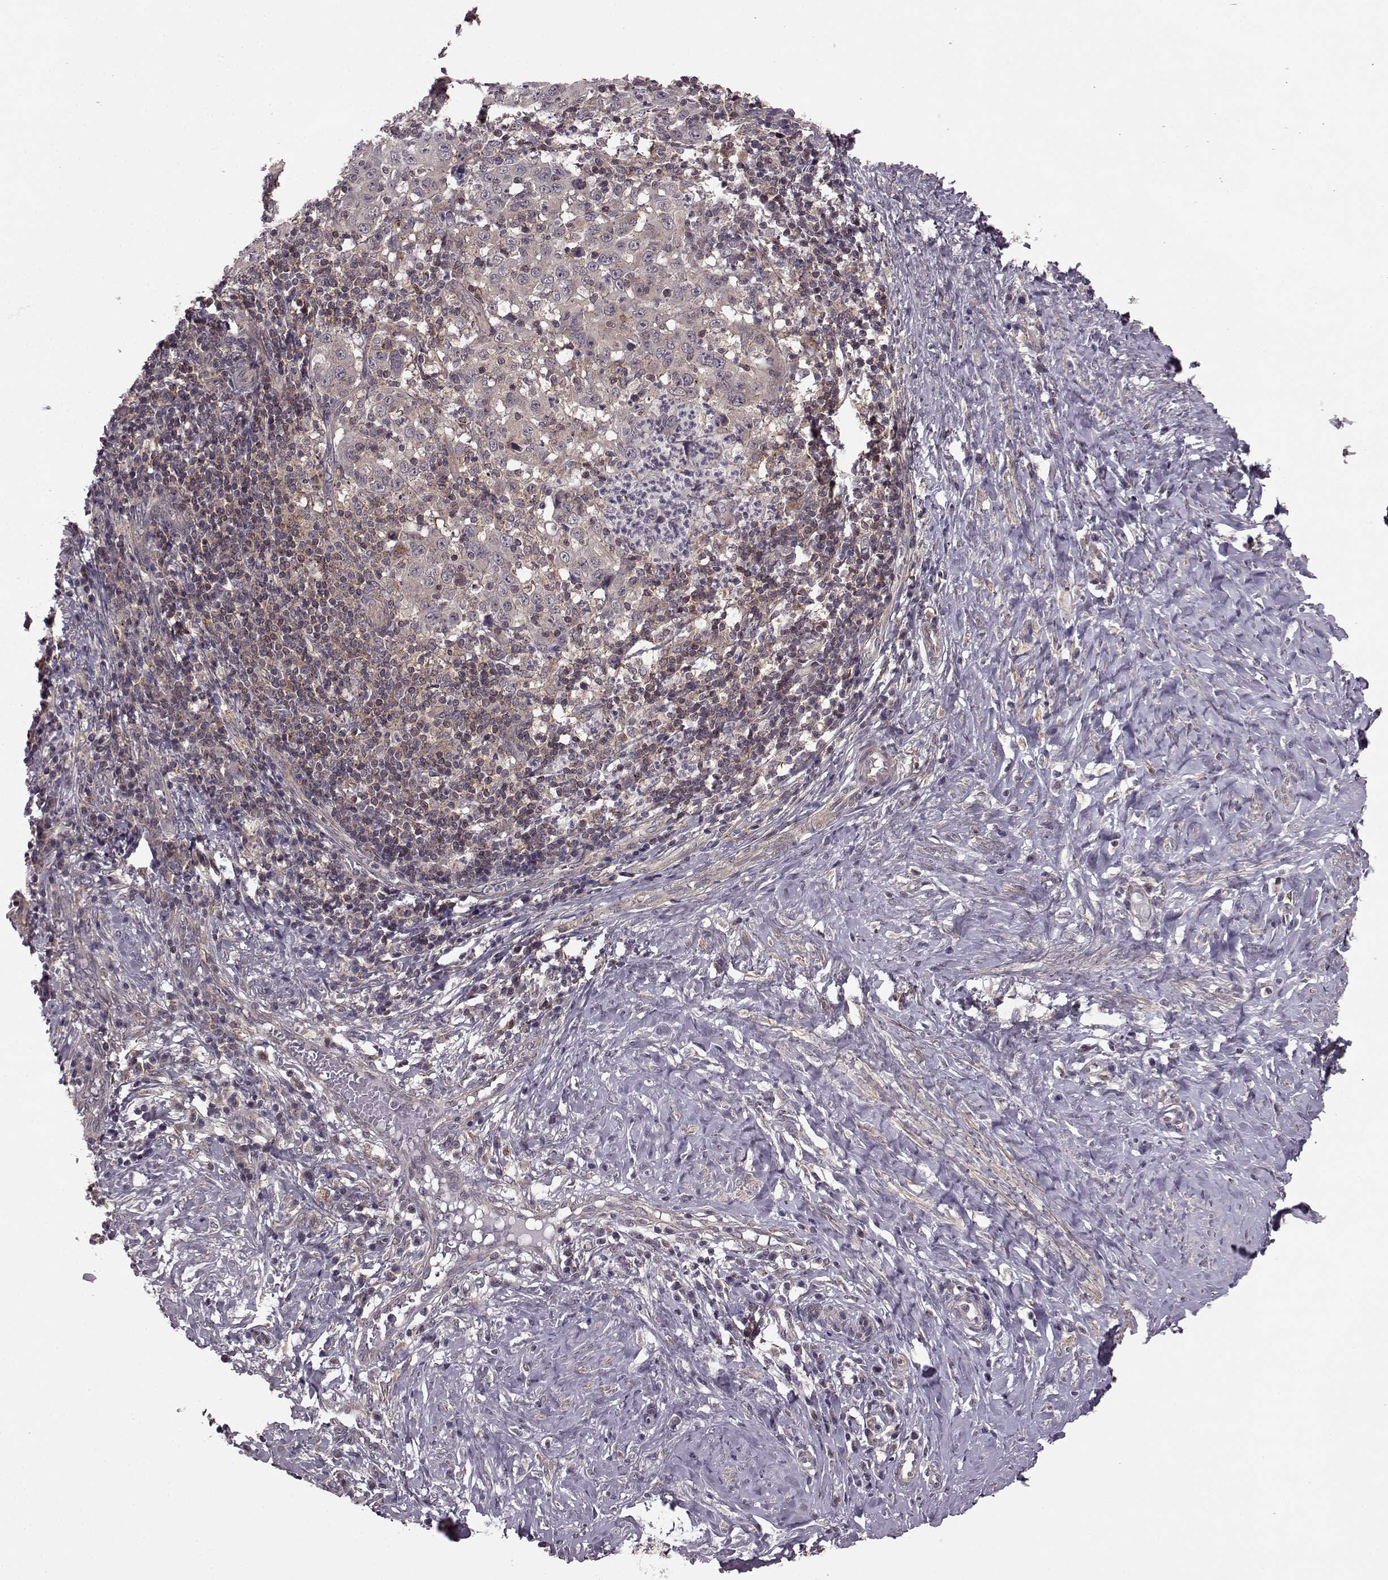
{"staining": {"intensity": "moderate", "quantity": "25%-75%", "location": "cytoplasmic/membranous"}, "tissue": "cervical cancer", "cell_type": "Tumor cells", "image_type": "cancer", "snomed": [{"axis": "morphology", "description": "Squamous cell carcinoma, NOS"}, {"axis": "topography", "description": "Cervix"}], "caption": "Immunohistochemistry micrograph of cervical cancer stained for a protein (brown), which shows medium levels of moderate cytoplasmic/membranous staining in about 25%-75% of tumor cells.", "gene": "FNIP2", "patient": {"sex": "female", "age": 46}}